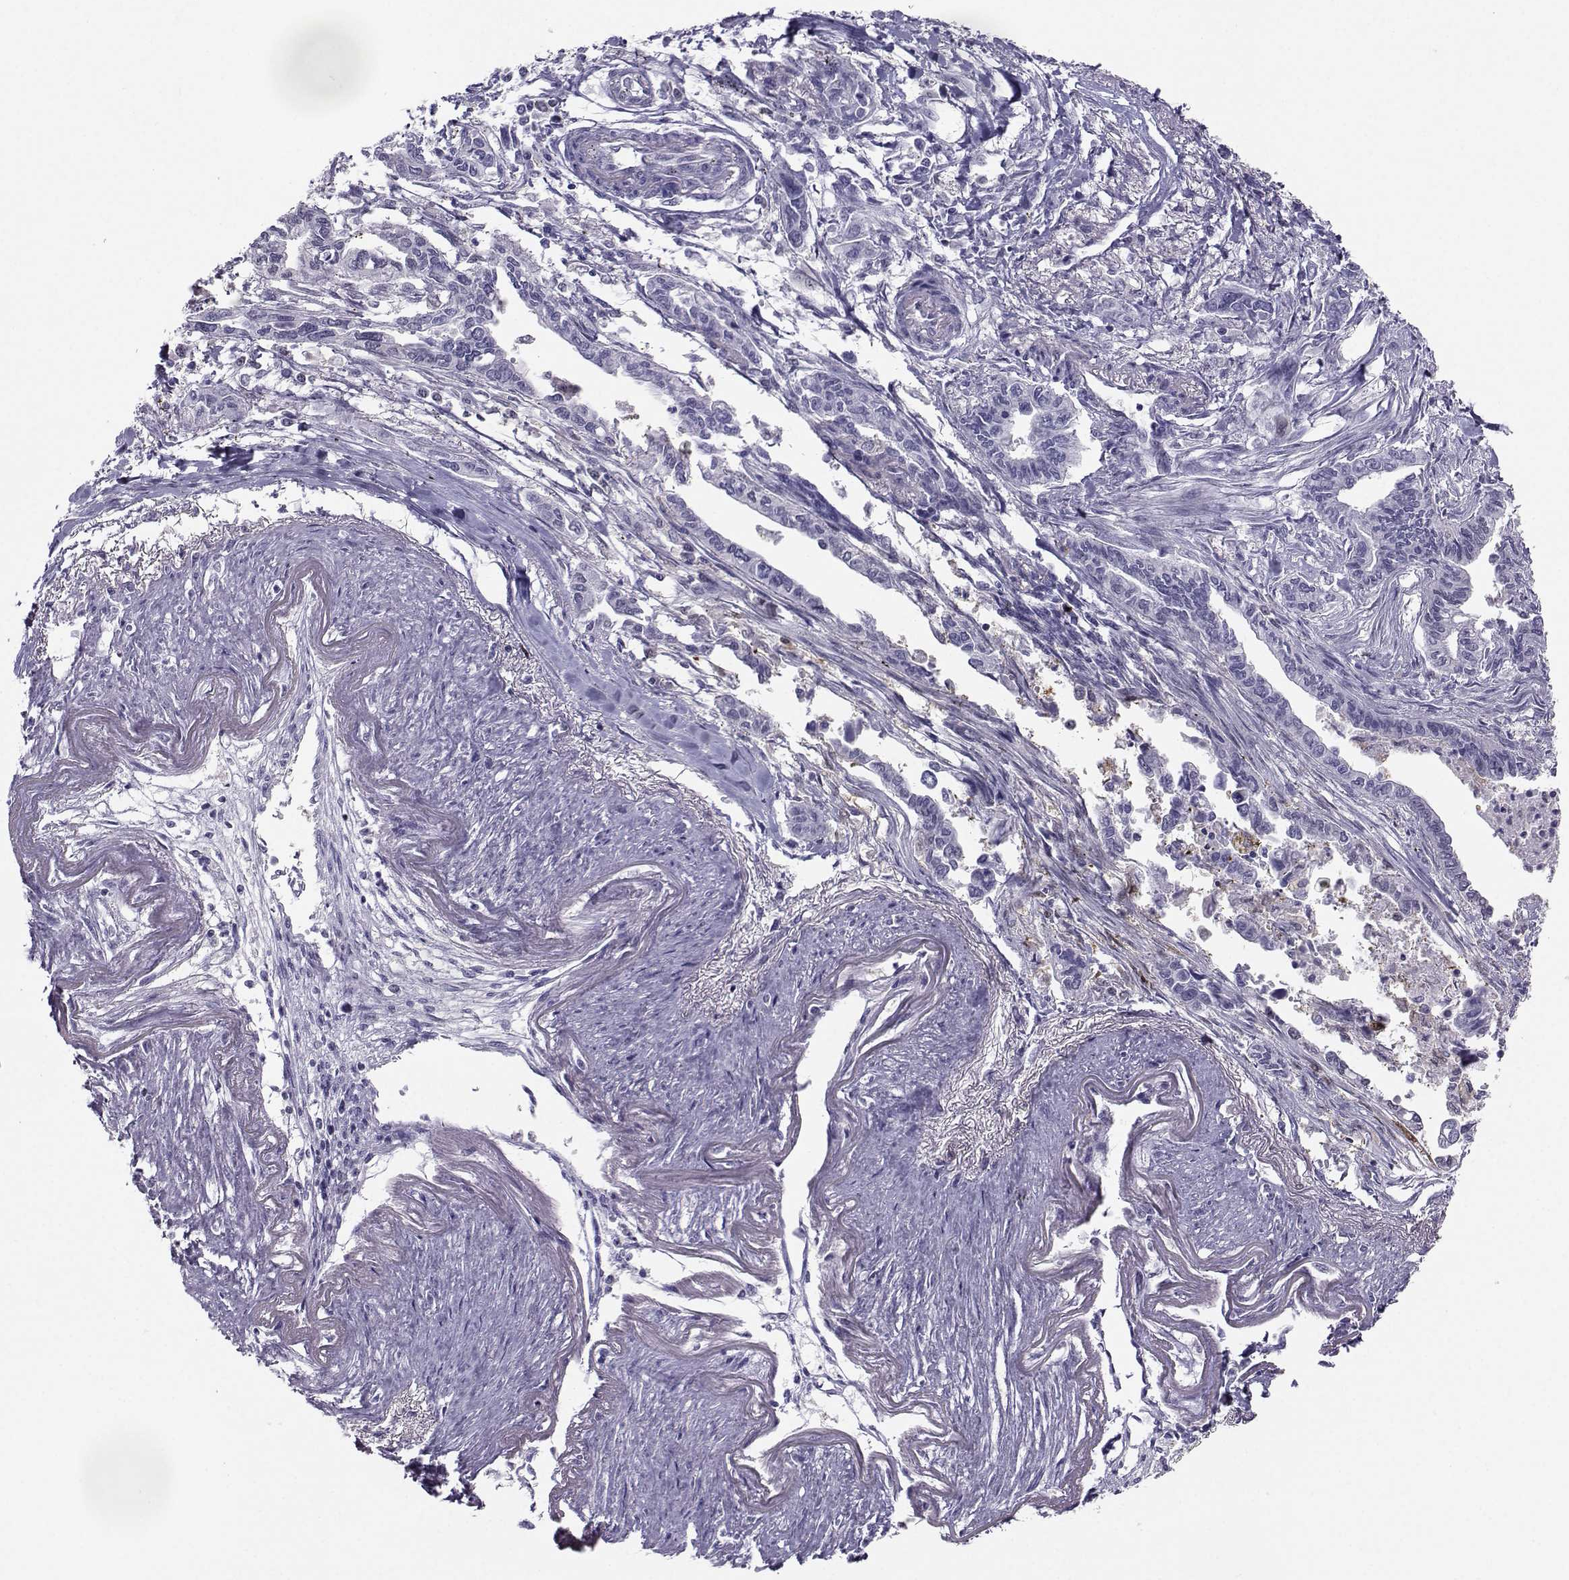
{"staining": {"intensity": "negative", "quantity": "none", "location": "none"}, "tissue": "pancreatic cancer", "cell_type": "Tumor cells", "image_type": "cancer", "snomed": [{"axis": "morphology", "description": "Adenocarcinoma, NOS"}, {"axis": "topography", "description": "Pancreas"}], "caption": "Immunohistochemical staining of human pancreatic adenocarcinoma shows no significant expression in tumor cells. (Stains: DAB IHC with hematoxylin counter stain, Microscopy: brightfield microscopy at high magnification).", "gene": "PGK1", "patient": {"sex": "male", "age": 60}}